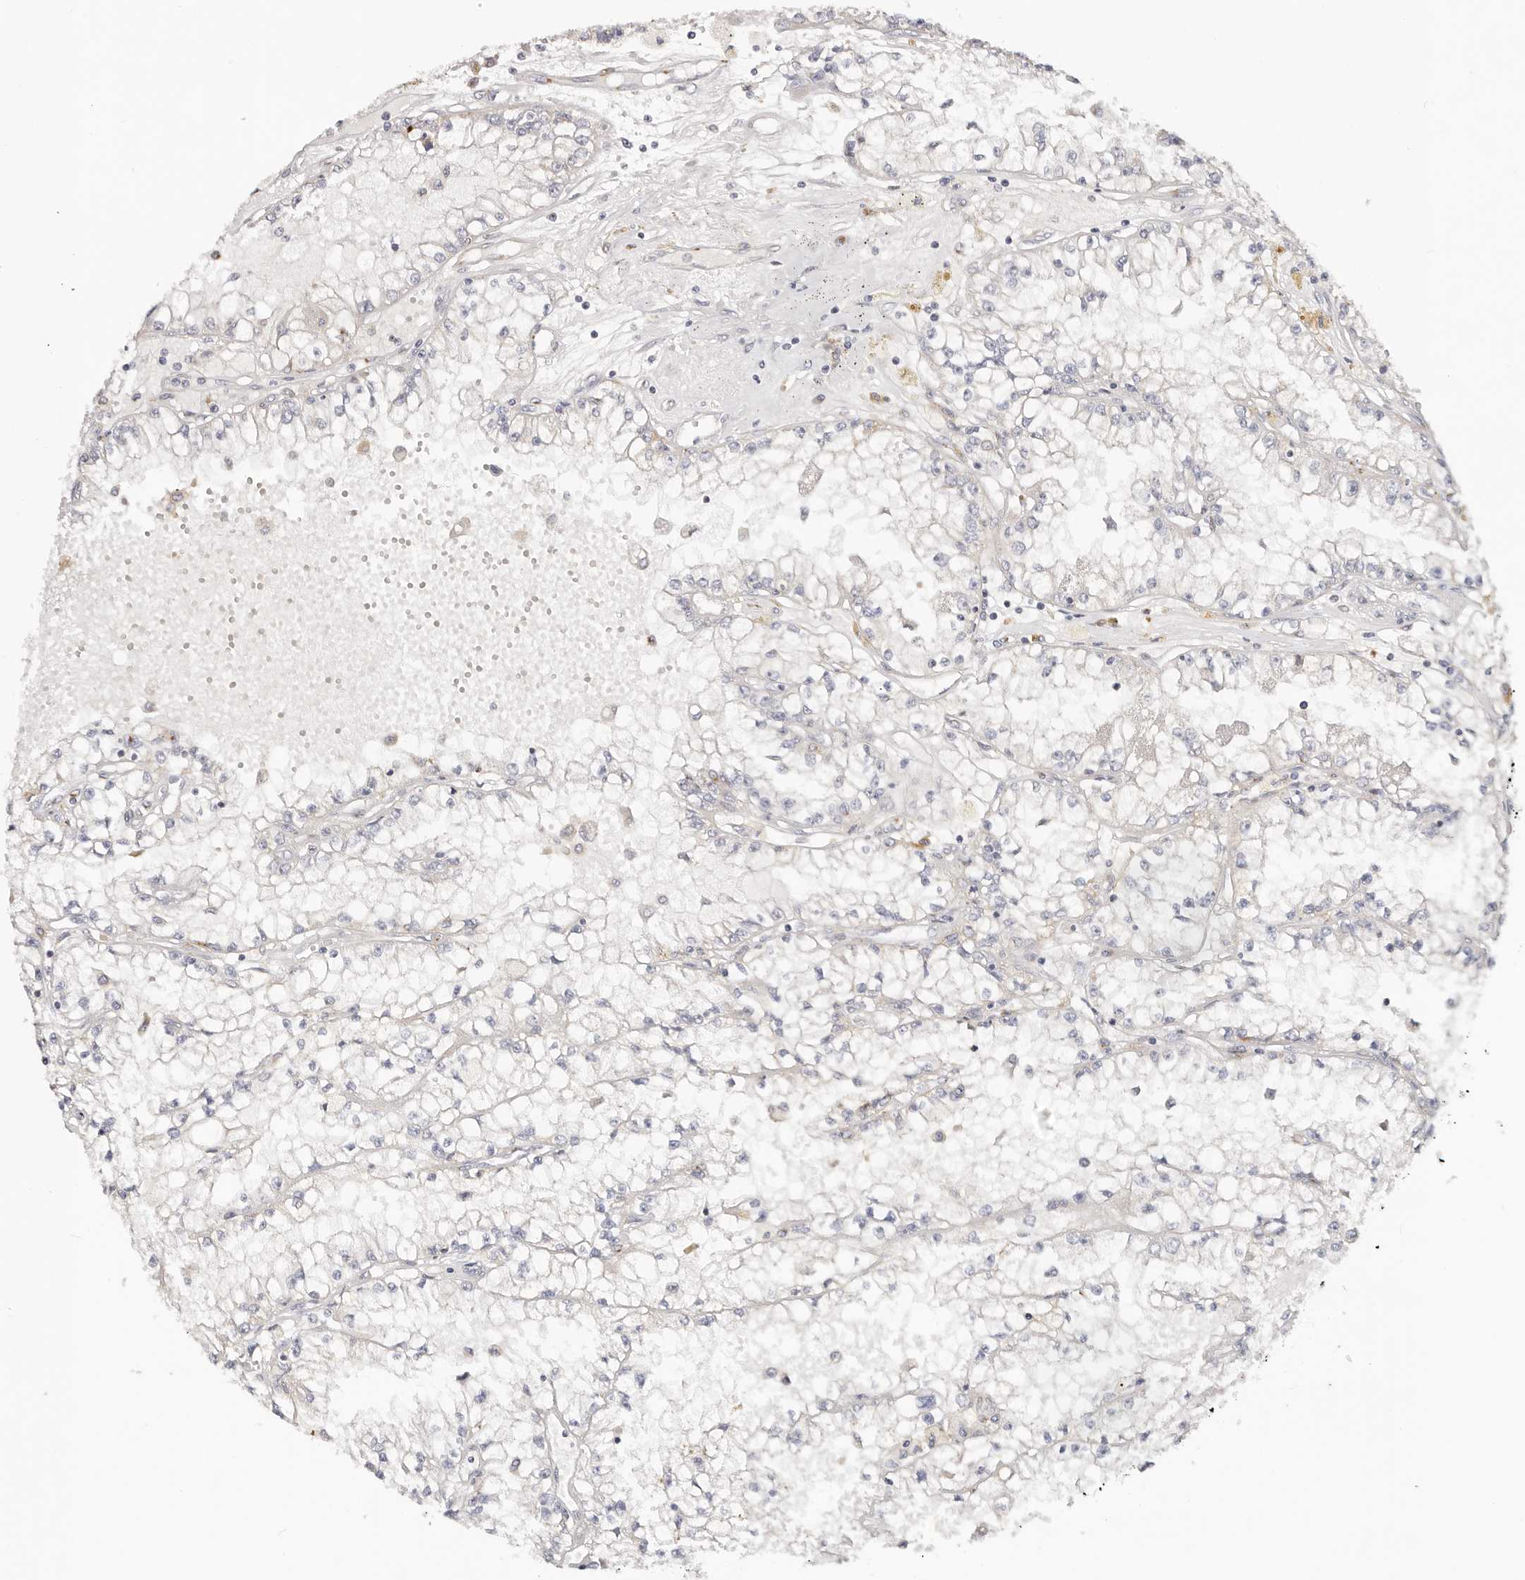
{"staining": {"intensity": "negative", "quantity": "none", "location": "none"}, "tissue": "renal cancer", "cell_type": "Tumor cells", "image_type": "cancer", "snomed": [{"axis": "morphology", "description": "Adenocarcinoma, NOS"}, {"axis": "topography", "description": "Kidney"}], "caption": "IHC micrograph of neoplastic tissue: human renal cancer stained with DAB (3,3'-diaminobenzidine) exhibits no significant protein expression in tumor cells.", "gene": "VIPAS39", "patient": {"sex": "male", "age": 56}}